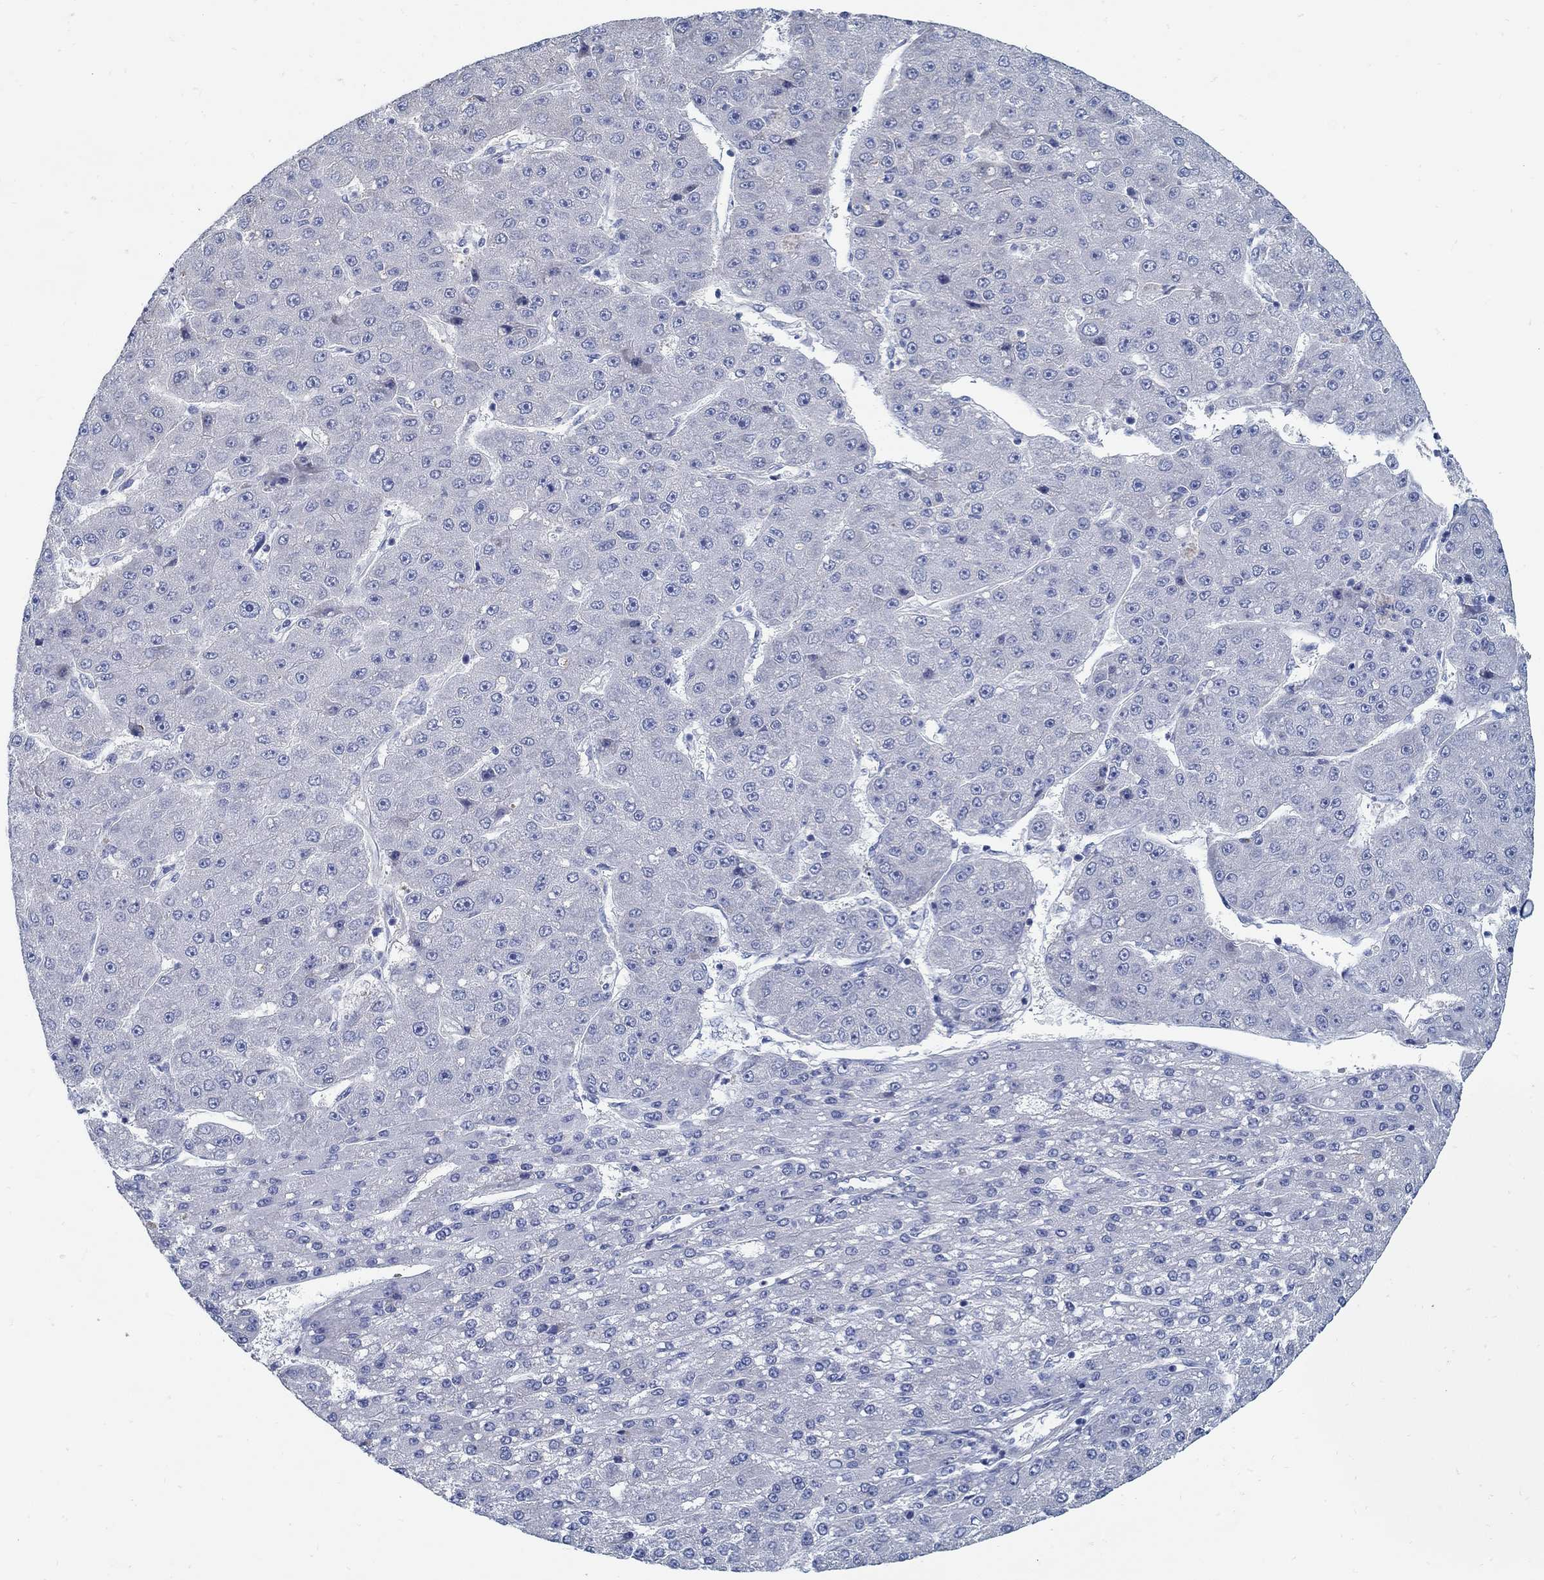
{"staining": {"intensity": "negative", "quantity": "none", "location": "none"}, "tissue": "liver cancer", "cell_type": "Tumor cells", "image_type": "cancer", "snomed": [{"axis": "morphology", "description": "Carcinoma, Hepatocellular, NOS"}, {"axis": "topography", "description": "Liver"}], "caption": "Liver cancer was stained to show a protein in brown. There is no significant expression in tumor cells. (Immunohistochemistry, brightfield microscopy, high magnification).", "gene": "C15orf39", "patient": {"sex": "male", "age": 67}}